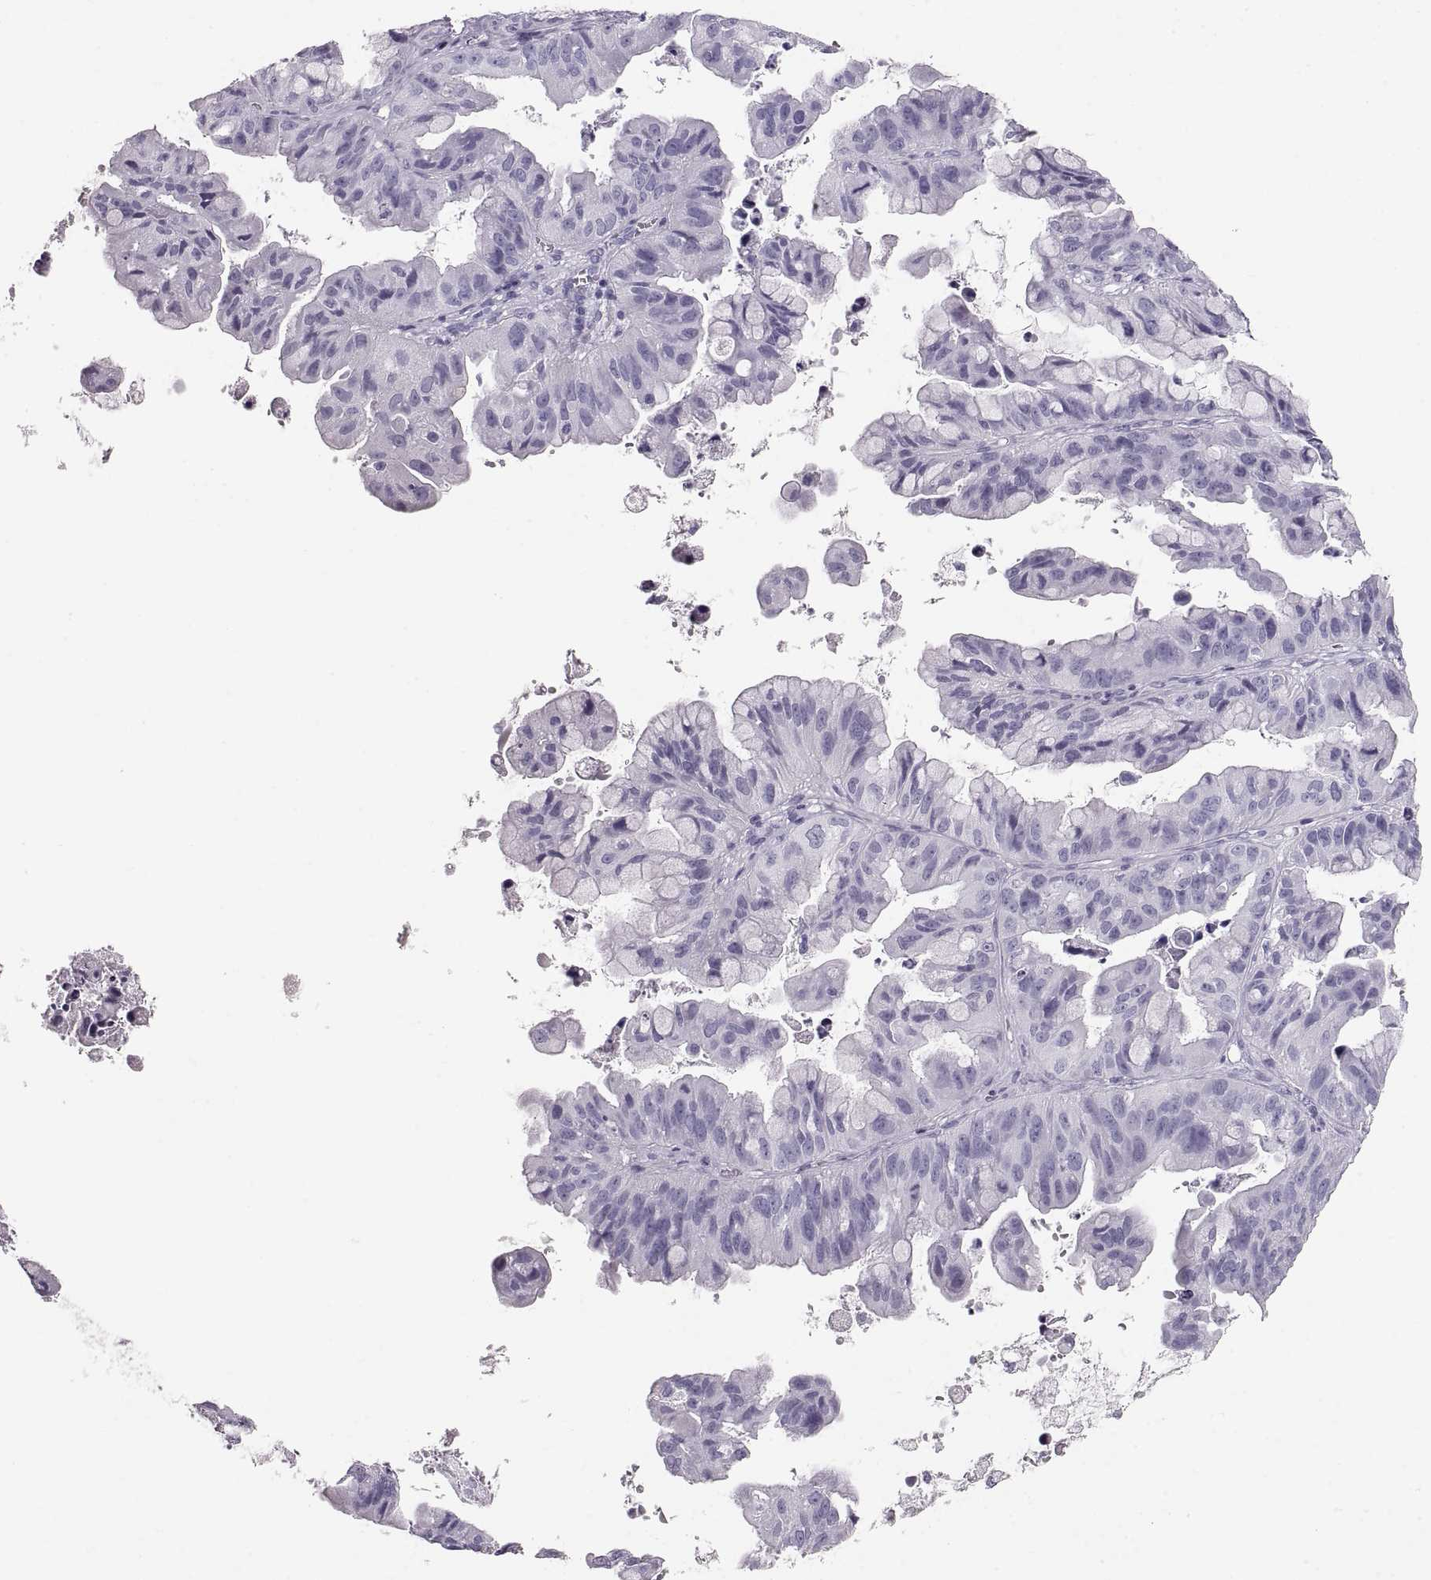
{"staining": {"intensity": "negative", "quantity": "none", "location": "none"}, "tissue": "ovarian cancer", "cell_type": "Tumor cells", "image_type": "cancer", "snomed": [{"axis": "morphology", "description": "Cystadenocarcinoma, mucinous, NOS"}, {"axis": "topography", "description": "Ovary"}], "caption": "There is no significant staining in tumor cells of mucinous cystadenocarcinoma (ovarian).", "gene": "CRYAA", "patient": {"sex": "female", "age": 76}}